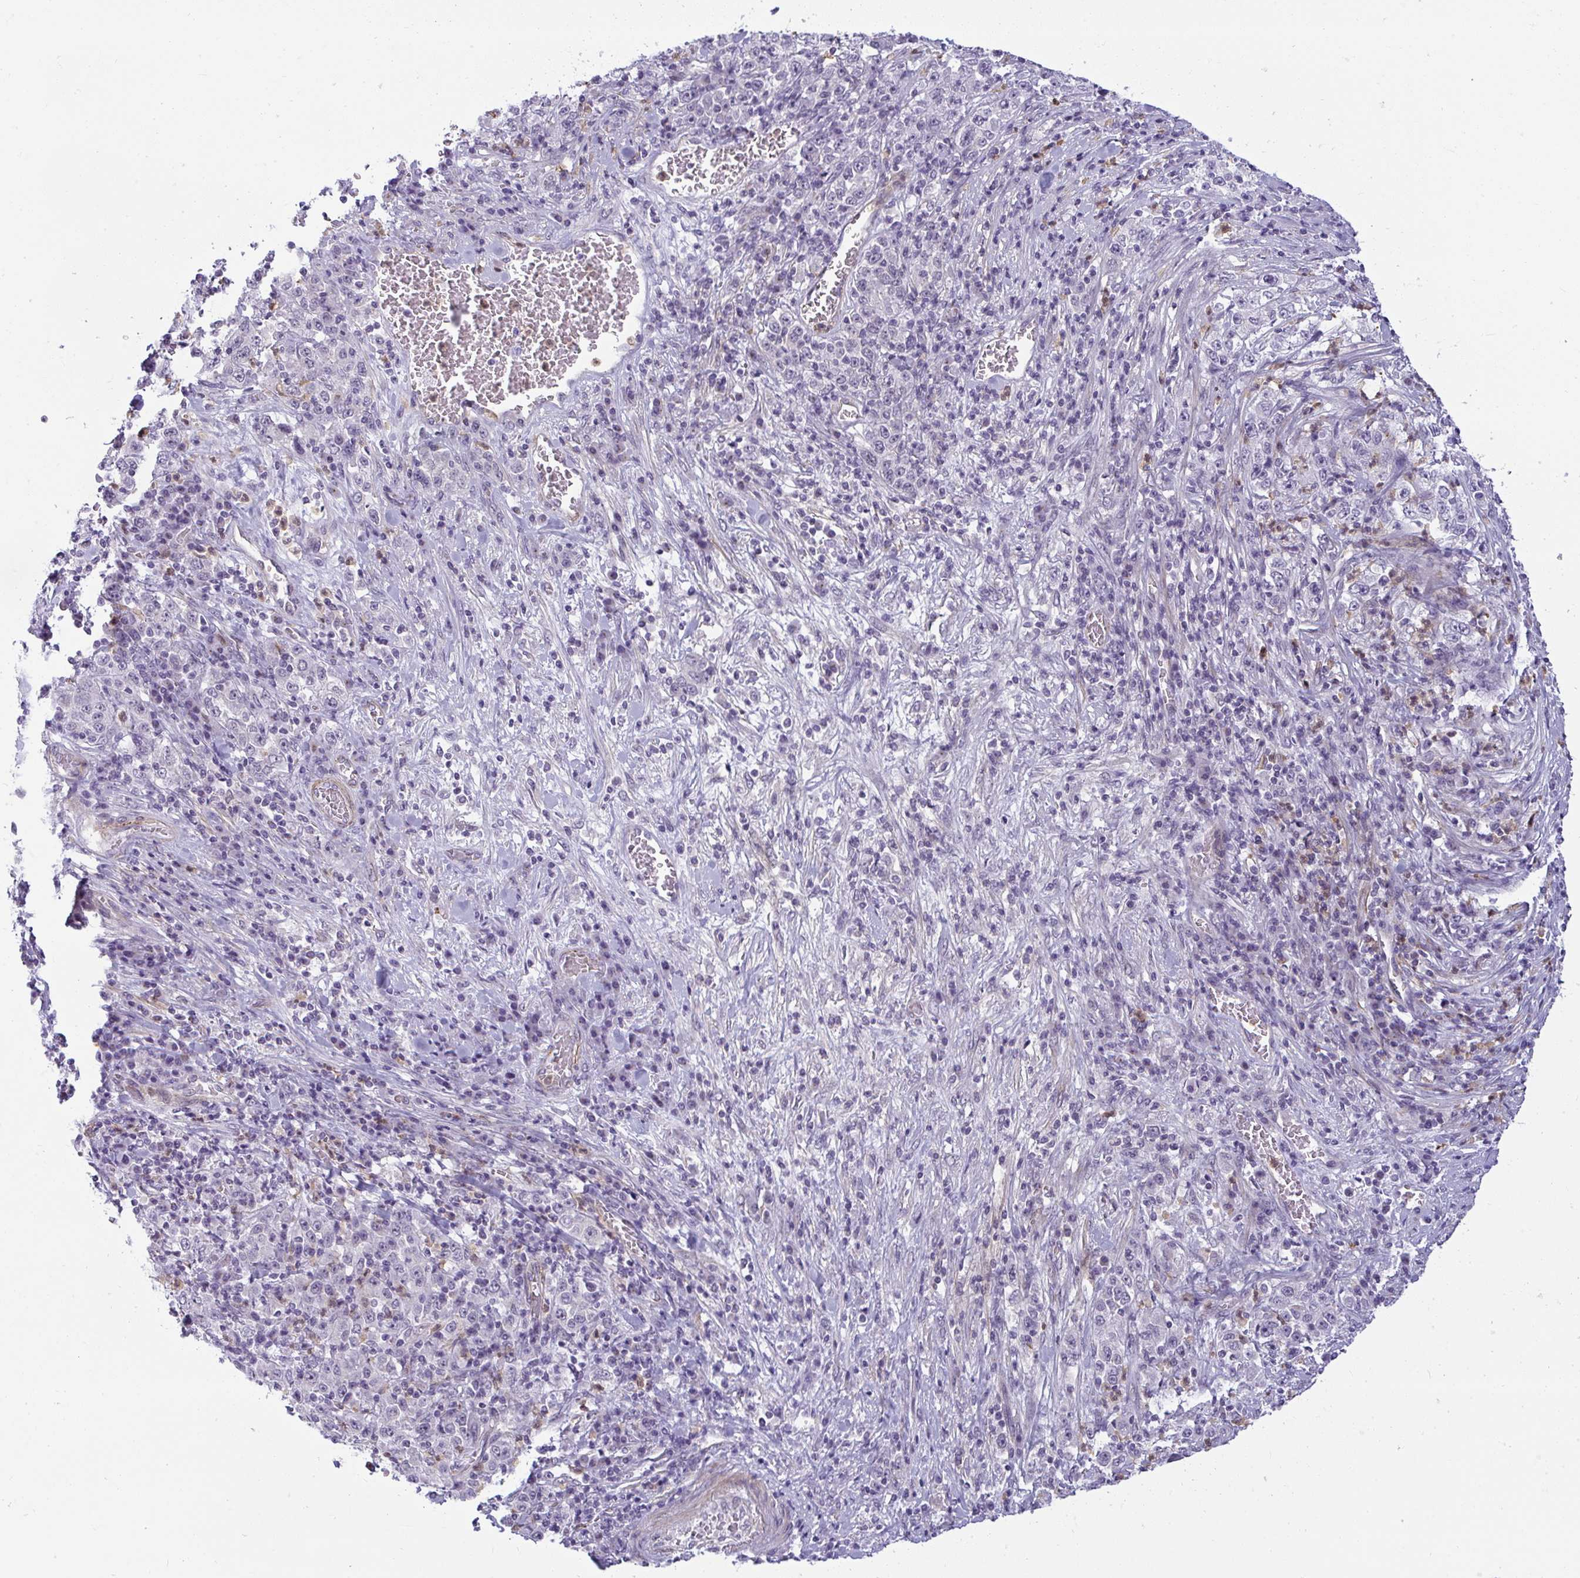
{"staining": {"intensity": "negative", "quantity": "none", "location": "none"}, "tissue": "stomach cancer", "cell_type": "Tumor cells", "image_type": "cancer", "snomed": [{"axis": "morphology", "description": "Normal tissue, NOS"}, {"axis": "morphology", "description": "Adenocarcinoma, NOS"}, {"axis": "topography", "description": "Stomach, upper"}, {"axis": "topography", "description": "Stomach"}], "caption": "Immunohistochemistry (IHC) of stomach cancer demonstrates no staining in tumor cells.", "gene": "DZIP1", "patient": {"sex": "male", "age": 59}}